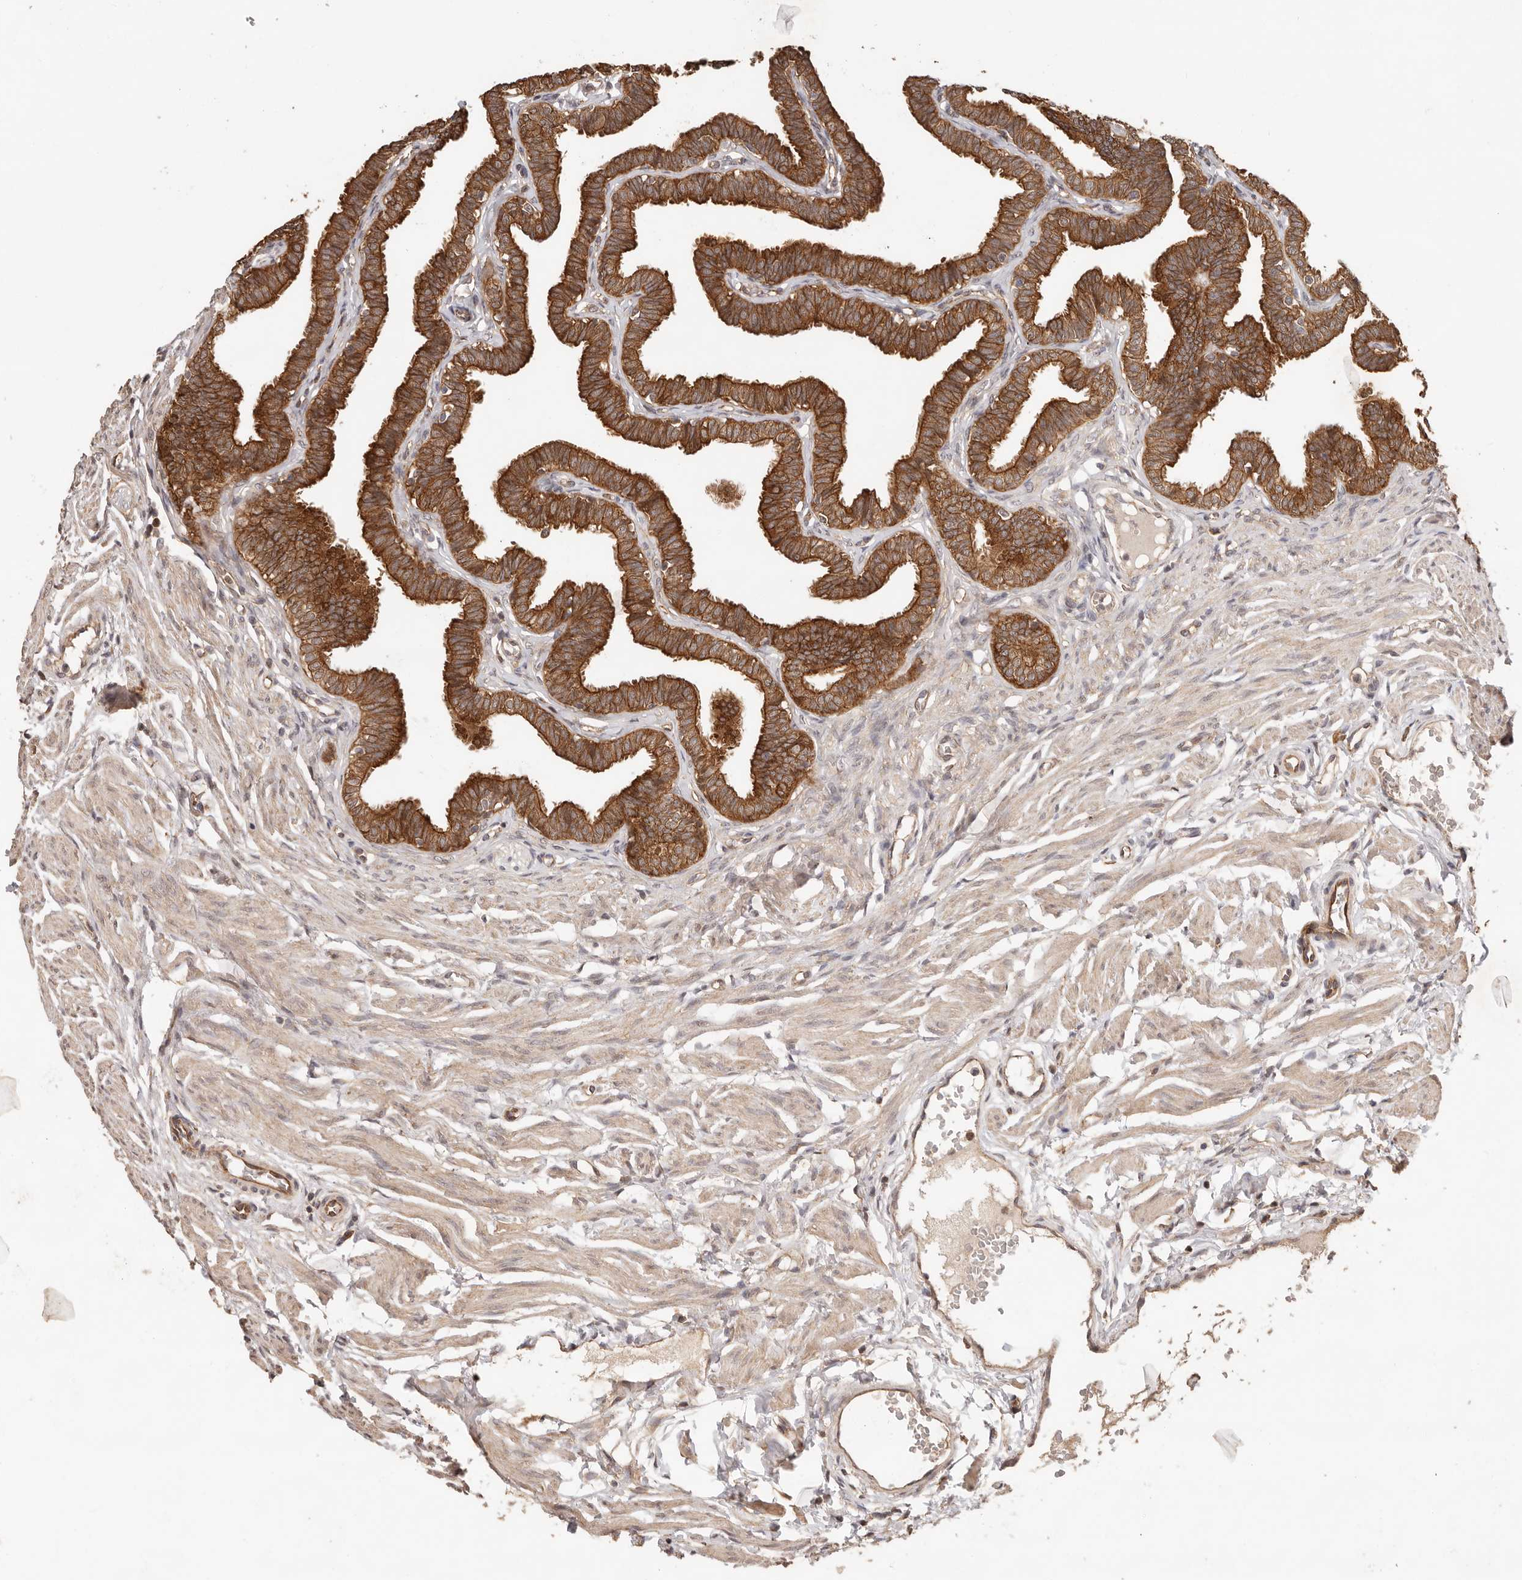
{"staining": {"intensity": "strong", "quantity": ">75%", "location": "cytoplasmic/membranous"}, "tissue": "fallopian tube", "cell_type": "Glandular cells", "image_type": "normal", "snomed": [{"axis": "morphology", "description": "Normal tissue, NOS"}, {"axis": "topography", "description": "Fallopian tube"}, {"axis": "topography", "description": "Ovary"}], "caption": "IHC photomicrograph of unremarkable fallopian tube stained for a protein (brown), which displays high levels of strong cytoplasmic/membranous positivity in about >75% of glandular cells.", "gene": "AFDN", "patient": {"sex": "female", "age": 23}}